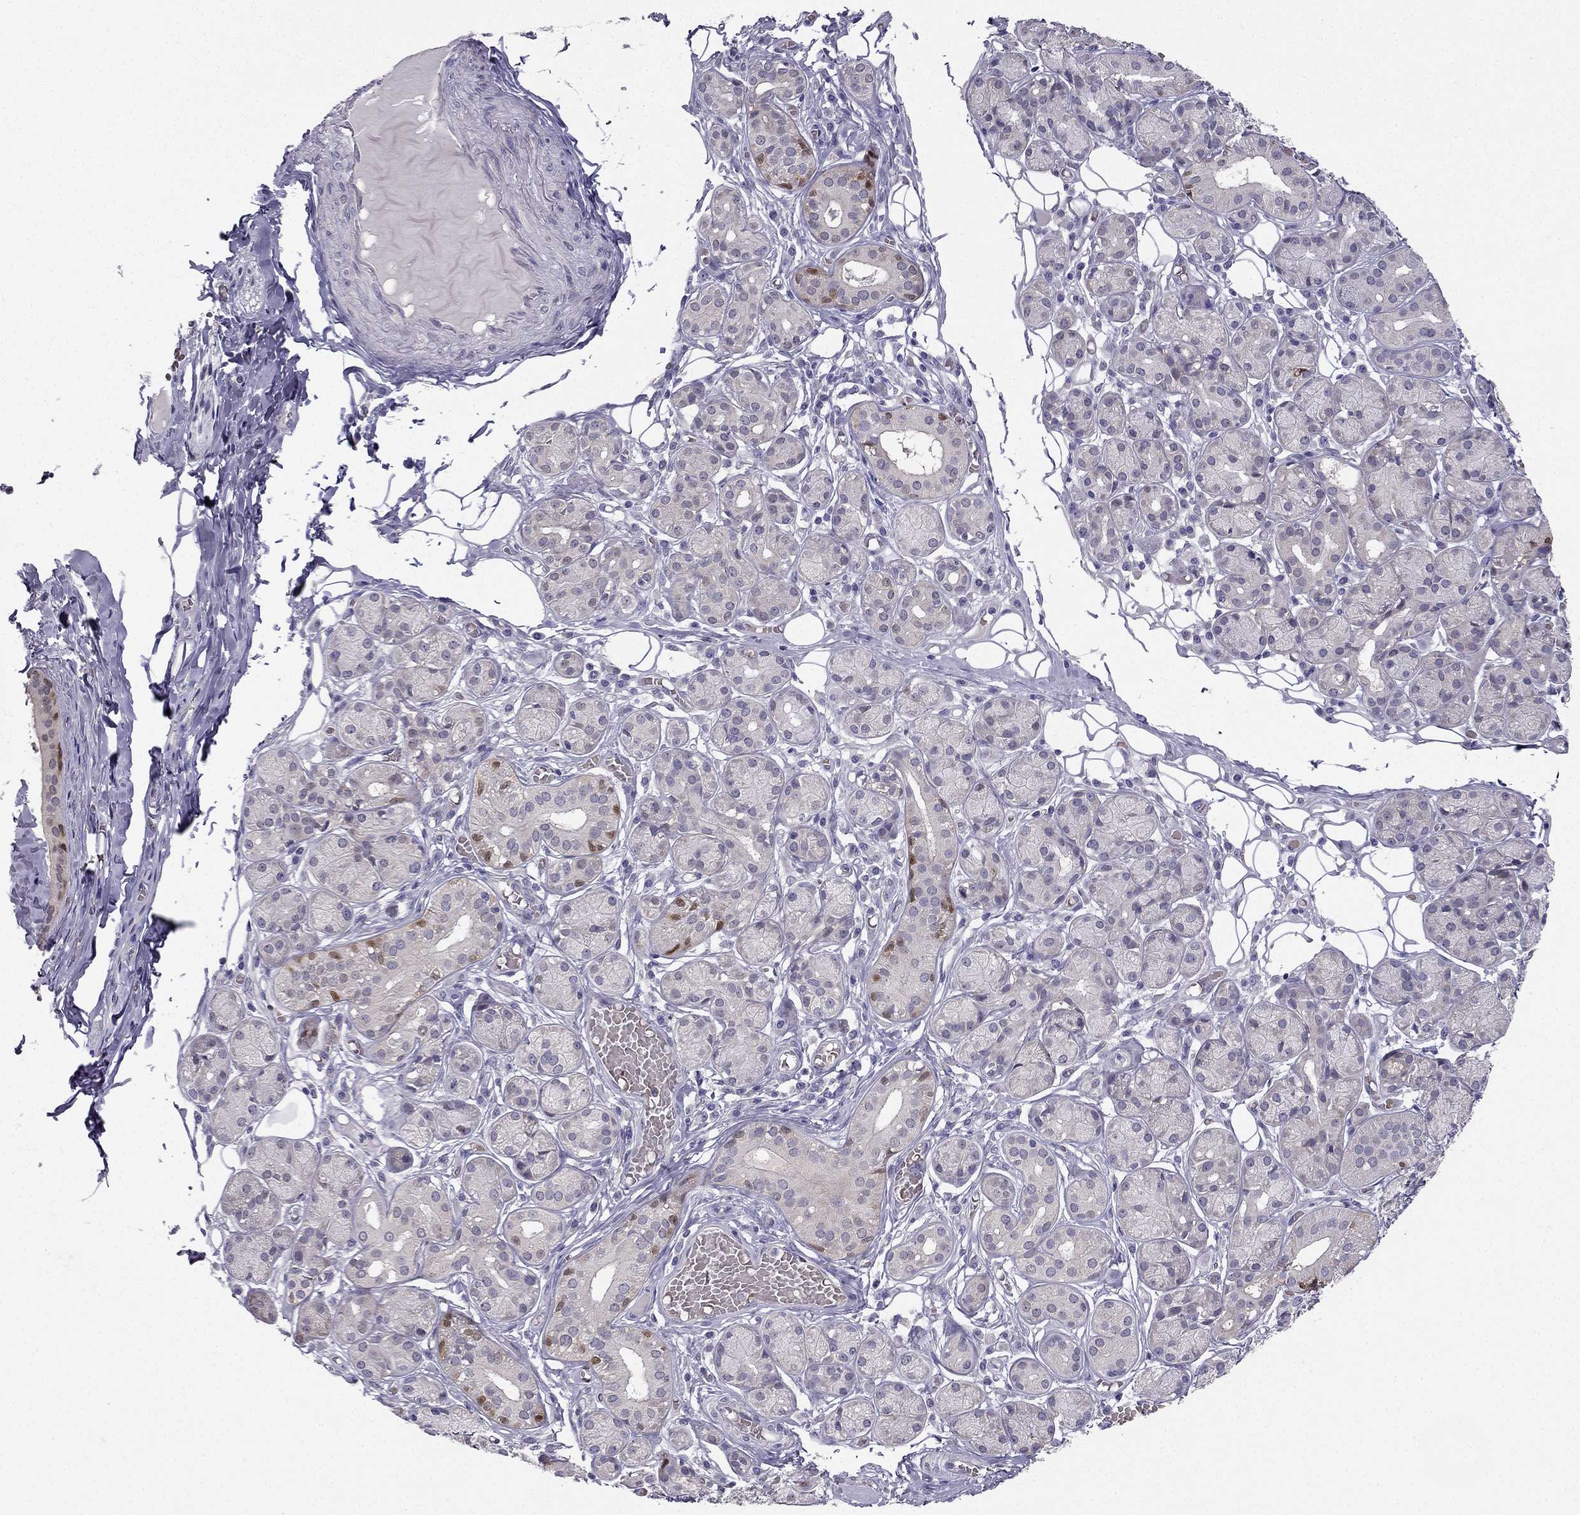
{"staining": {"intensity": "moderate", "quantity": "<25%", "location": "nuclear"}, "tissue": "salivary gland", "cell_type": "Glandular cells", "image_type": "normal", "snomed": [{"axis": "morphology", "description": "Normal tissue, NOS"}, {"axis": "topography", "description": "Salivary gland"}, {"axis": "topography", "description": "Peripheral nerve tissue"}], "caption": "Immunohistochemical staining of benign human salivary gland demonstrates moderate nuclear protein staining in approximately <25% of glandular cells. The protein of interest is stained brown, and the nuclei are stained in blue (DAB (3,3'-diaminobenzidine) IHC with brightfield microscopy, high magnification).", "gene": "RSPH14", "patient": {"sex": "male", "age": 71}}